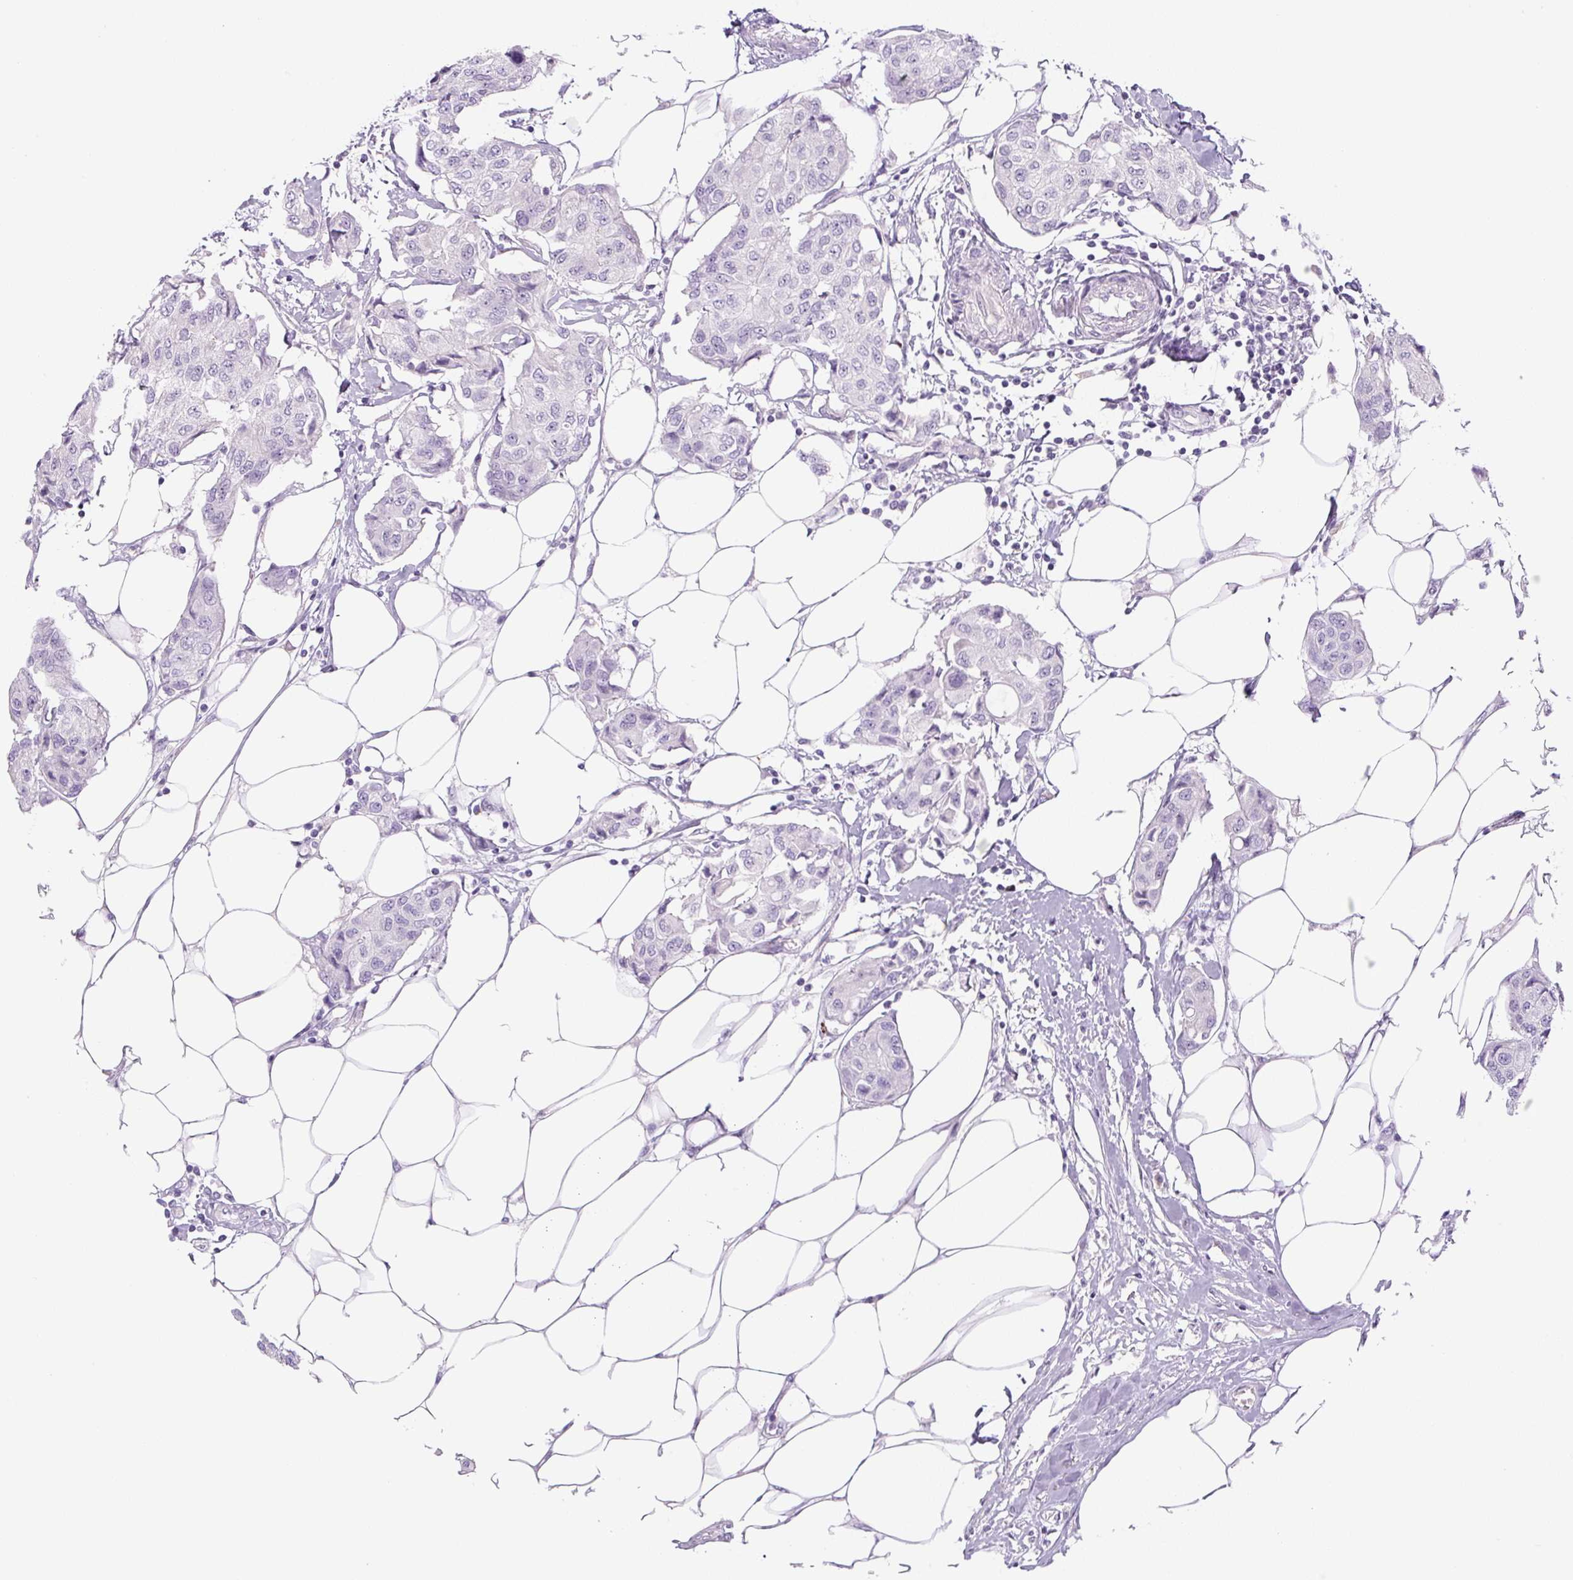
{"staining": {"intensity": "weak", "quantity": "<25%", "location": "cytoplasmic/membranous"}, "tissue": "breast cancer", "cell_type": "Tumor cells", "image_type": "cancer", "snomed": [{"axis": "morphology", "description": "Duct carcinoma"}, {"axis": "topography", "description": "Breast"}, {"axis": "topography", "description": "Lymph node"}], "caption": "Immunohistochemistry (IHC) histopathology image of neoplastic tissue: human breast invasive ductal carcinoma stained with DAB reveals no significant protein positivity in tumor cells.", "gene": "DISP3", "patient": {"sex": "female", "age": 80}}